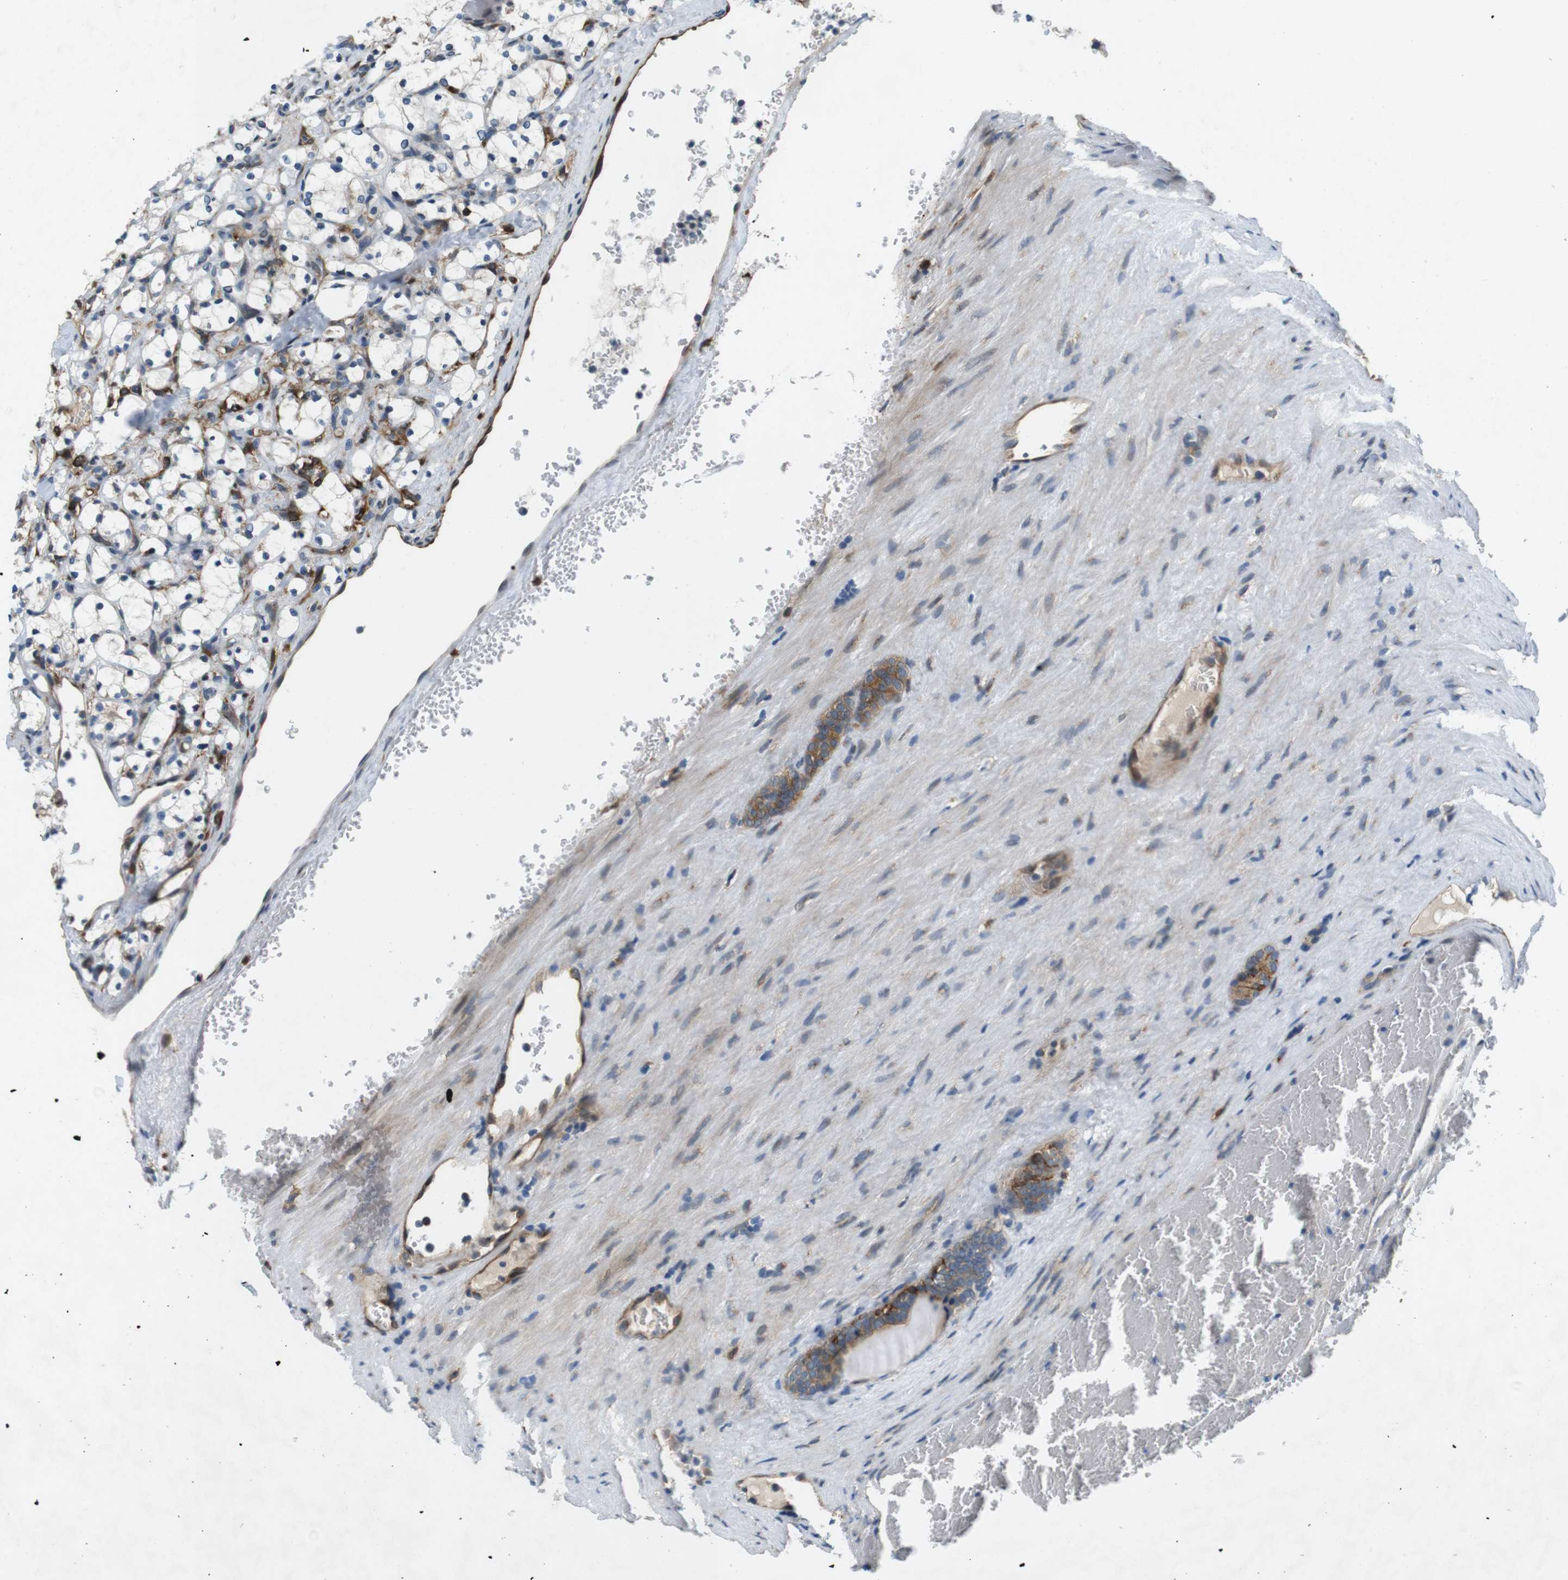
{"staining": {"intensity": "moderate", "quantity": "<25%", "location": "cytoplasmic/membranous"}, "tissue": "renal cancer", "cell_type": "Tumor cells", "image_type": "cancer", "snomed": [{"axis": "morphology", "description": "Adenocarcinoma, NOS"}, {"axis": "topography", "description": "Kidney"}], "caption": "DAB (3,3'-diaminobenzidine) immunohistochemical staining of renal adenocarcinoma shows moderate cytoplasmic/membranous protein positivity in about <25% of tumor cells.", "gene": "PALD1", "patient": {"sex": "female", "age": 69}}